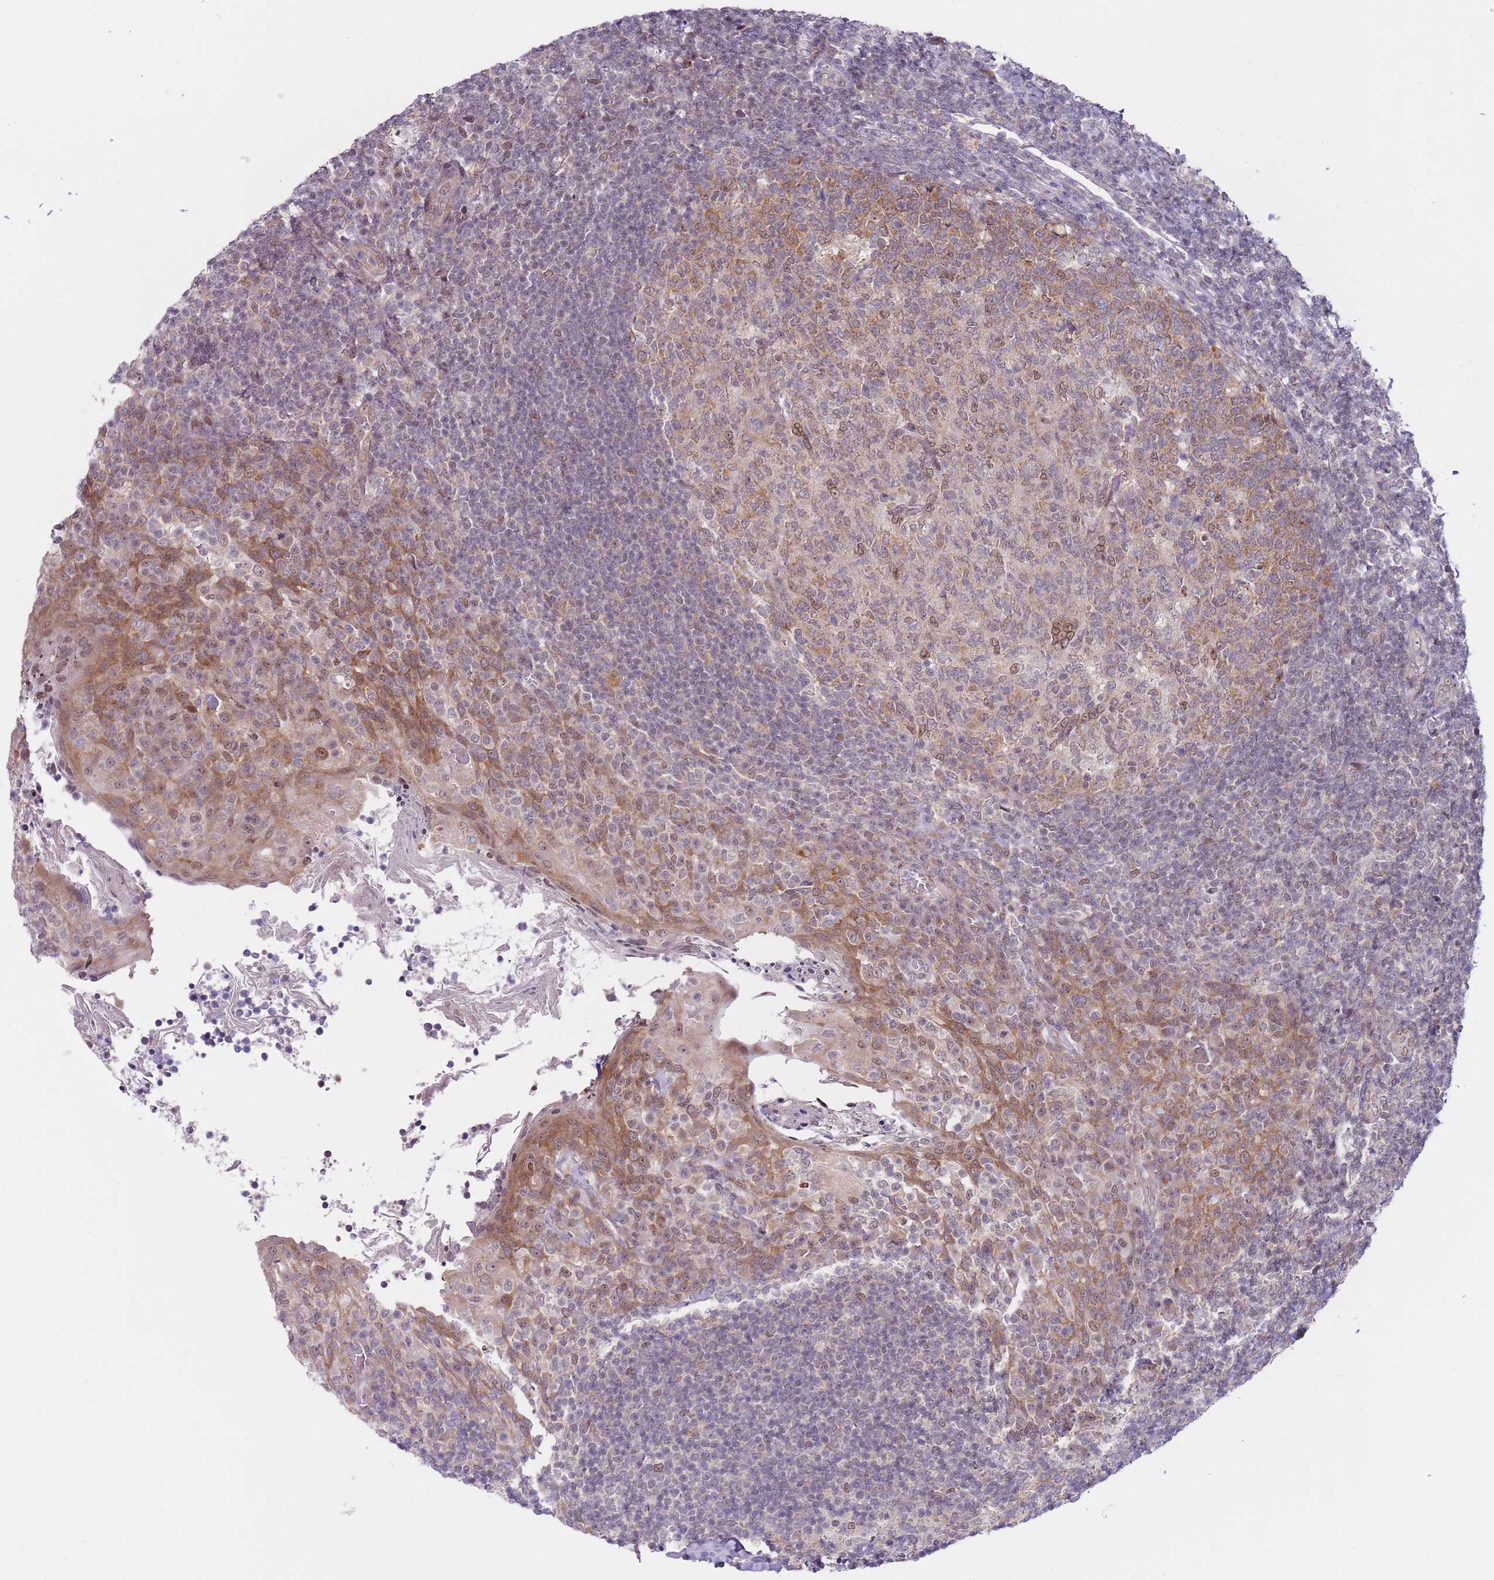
{"staining": {"intensity": "moderate", "quantity": "<25%", "location": "cytoplasmic/membranous"}, "tissue": "tonsil", "cell_type": "Germinal center cells", "image_type": "normal", "snomed": [{"axis": "morphology", "description": "Normal tissue, NOS"}, {"axis": "topography", "description": "Tonsil"}], "caption": "Human tonsil stained with a brown dye shows moderate cytoplasmic/membranous positive expression in about <25% of germinal center cells.", "gene": "SLC25A32", "patient": {"sex": "female", "age": 10}}